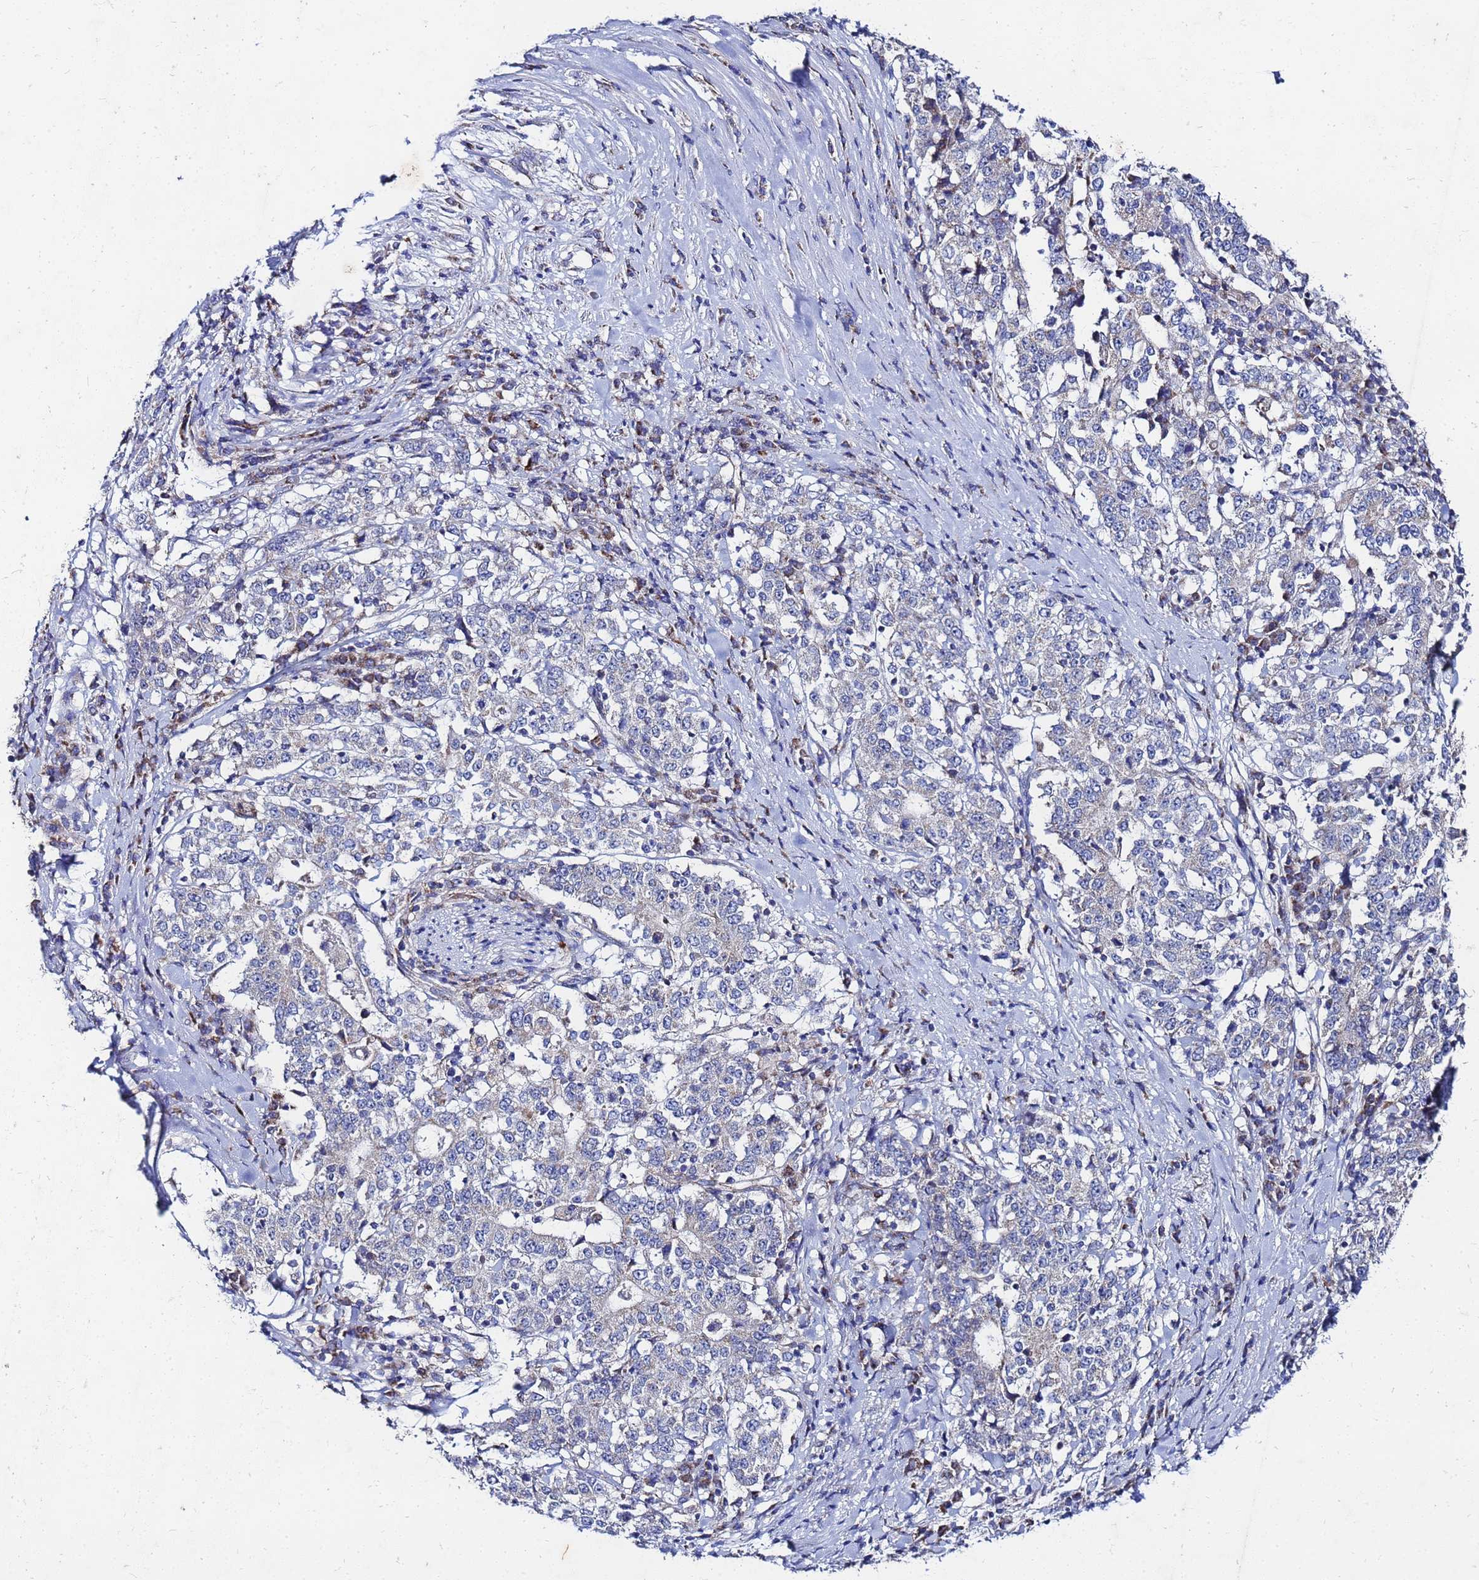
{"staining": {"intensity": "negative", "quantity": "none", "location": "none"}, "tissue": "stomach cancer", "cell_type": "Tumor cells", "image_type": "cancer", "snomed": [{"axis": "morphology", "description": "Adenocarcinoma, NOS"}, {"axis": "topography", "description": "Stomach"}], "caption": "Human stomach adenocarcinoma stained for a protein using IHC reveals no expression in tumor cells.", "gene": "FAHD2A", "patient": {"sex": "male", "age": 59}}